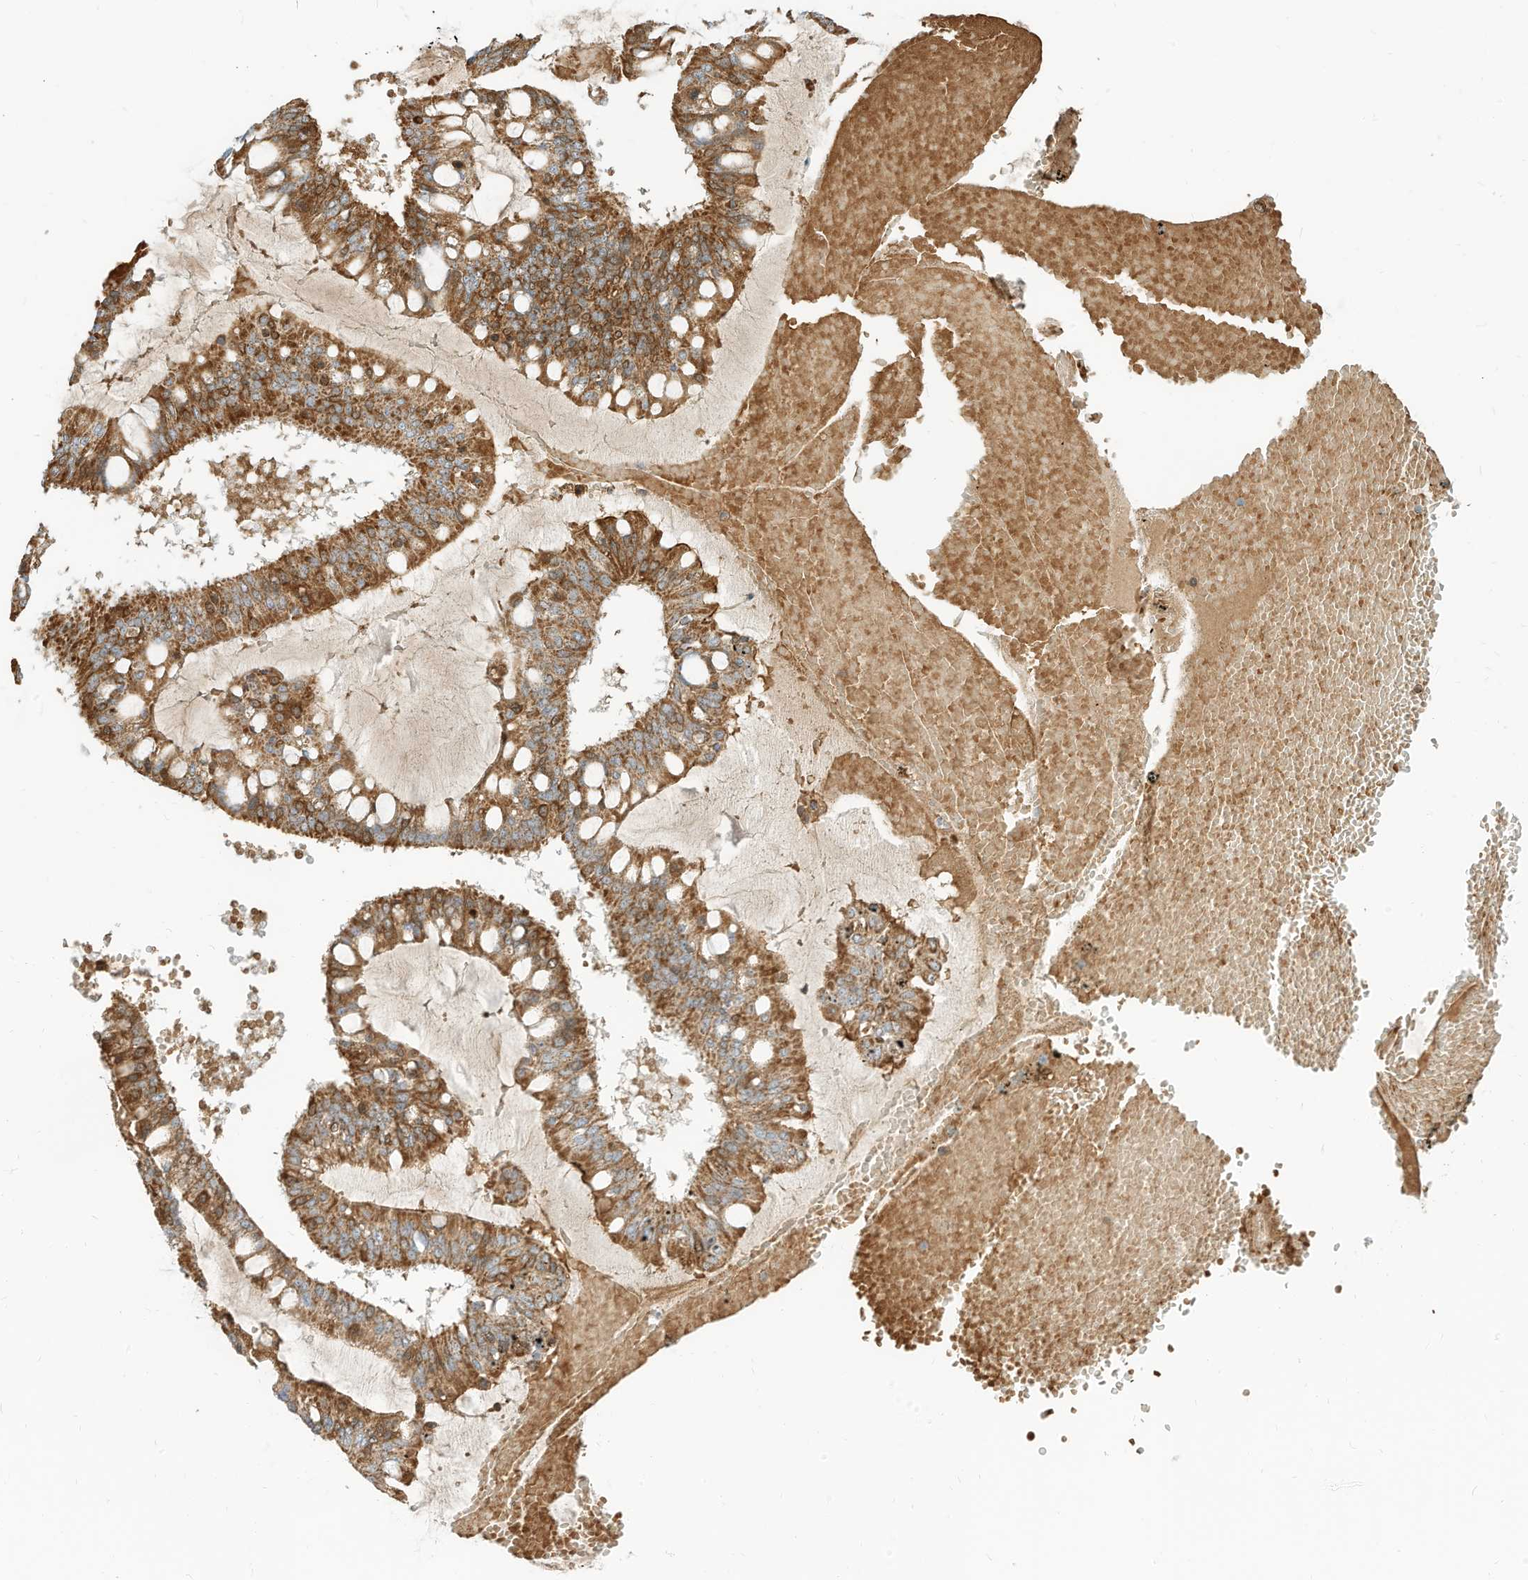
{"staining": {"intensity": "strong", "quantity": ">75%", "location": "cytoplasmic/membranous"}, "tissue": "ovarian cancer", "cell_type": "Tumor cells", "image_type": "cancer", "snomed": [{"axis": "morphology", "description": "Cystadenocarcinoma, mucinous, NOS"}, {"axis": "topography", "description": "Ovary"}], "caption": "DAB immunohistochemical staining of ovarian cancer (mucinous cystadenocarcinoma) displays strong cytoplasmic/membranous protein staining in approximately >75% of tumor cells. (DAB (3,3'-diaminobenzidine) IHC with brightfield microscopy, high magnification).", "gene": "MTUS2", "patient": {"sex": "female", "age": 73}}